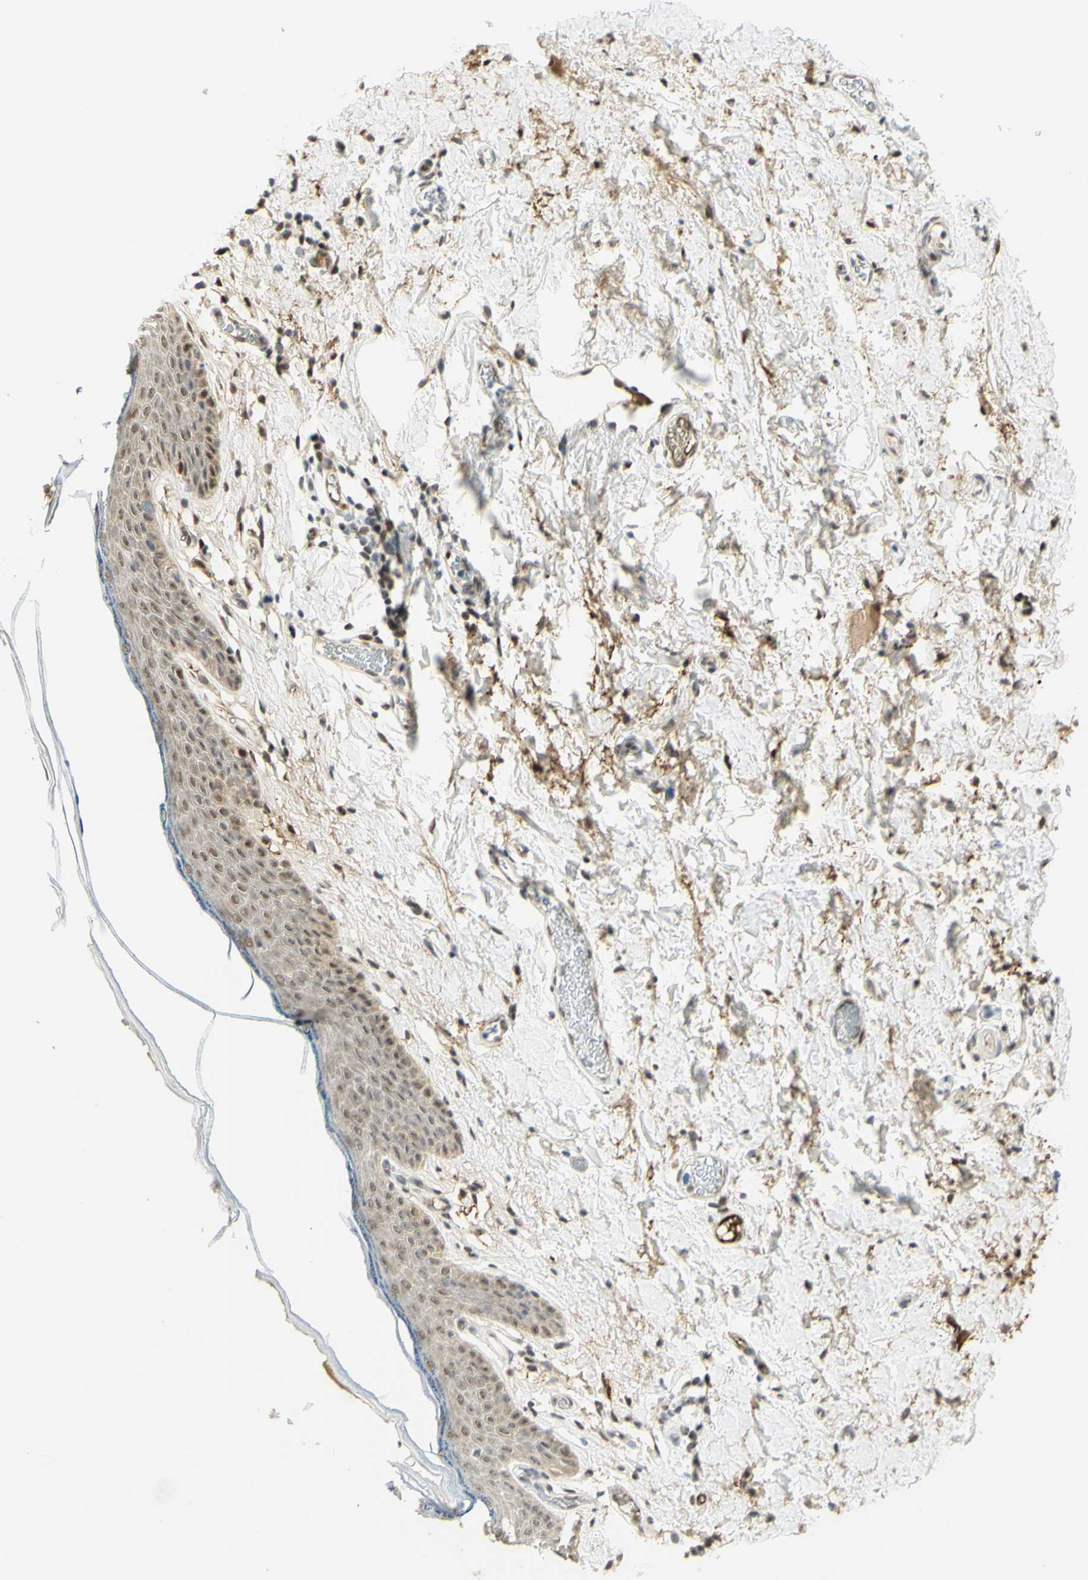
{"staining": {"intensity": "moderate", "quantity": ">75%", "location": "nuclear"}, "tissue": "skin", "cell_type": "Epidermal cells", "image_type": "normal", "snomed": [{"axis": "morphology", "description": "Normal tissue, NOS"}, {"axis": "topography", "description": "Adipose tissue"}, {"axis": "topography", "description": "Vascular tissue"}, {"axis": "topography", "description": "Anal"}, {"axis": "topography", "description": "Peripheral nerve tissue"}], "caption": "The image demonstrates a brown stain indicating the presence of a protein in the nuclear of epidermal cells in skin. Ihc stains the protein of interest in brown and the nuclei are stained blue.", "gene": "DDX1", "patient": {"sex": "female", "age": 54}}